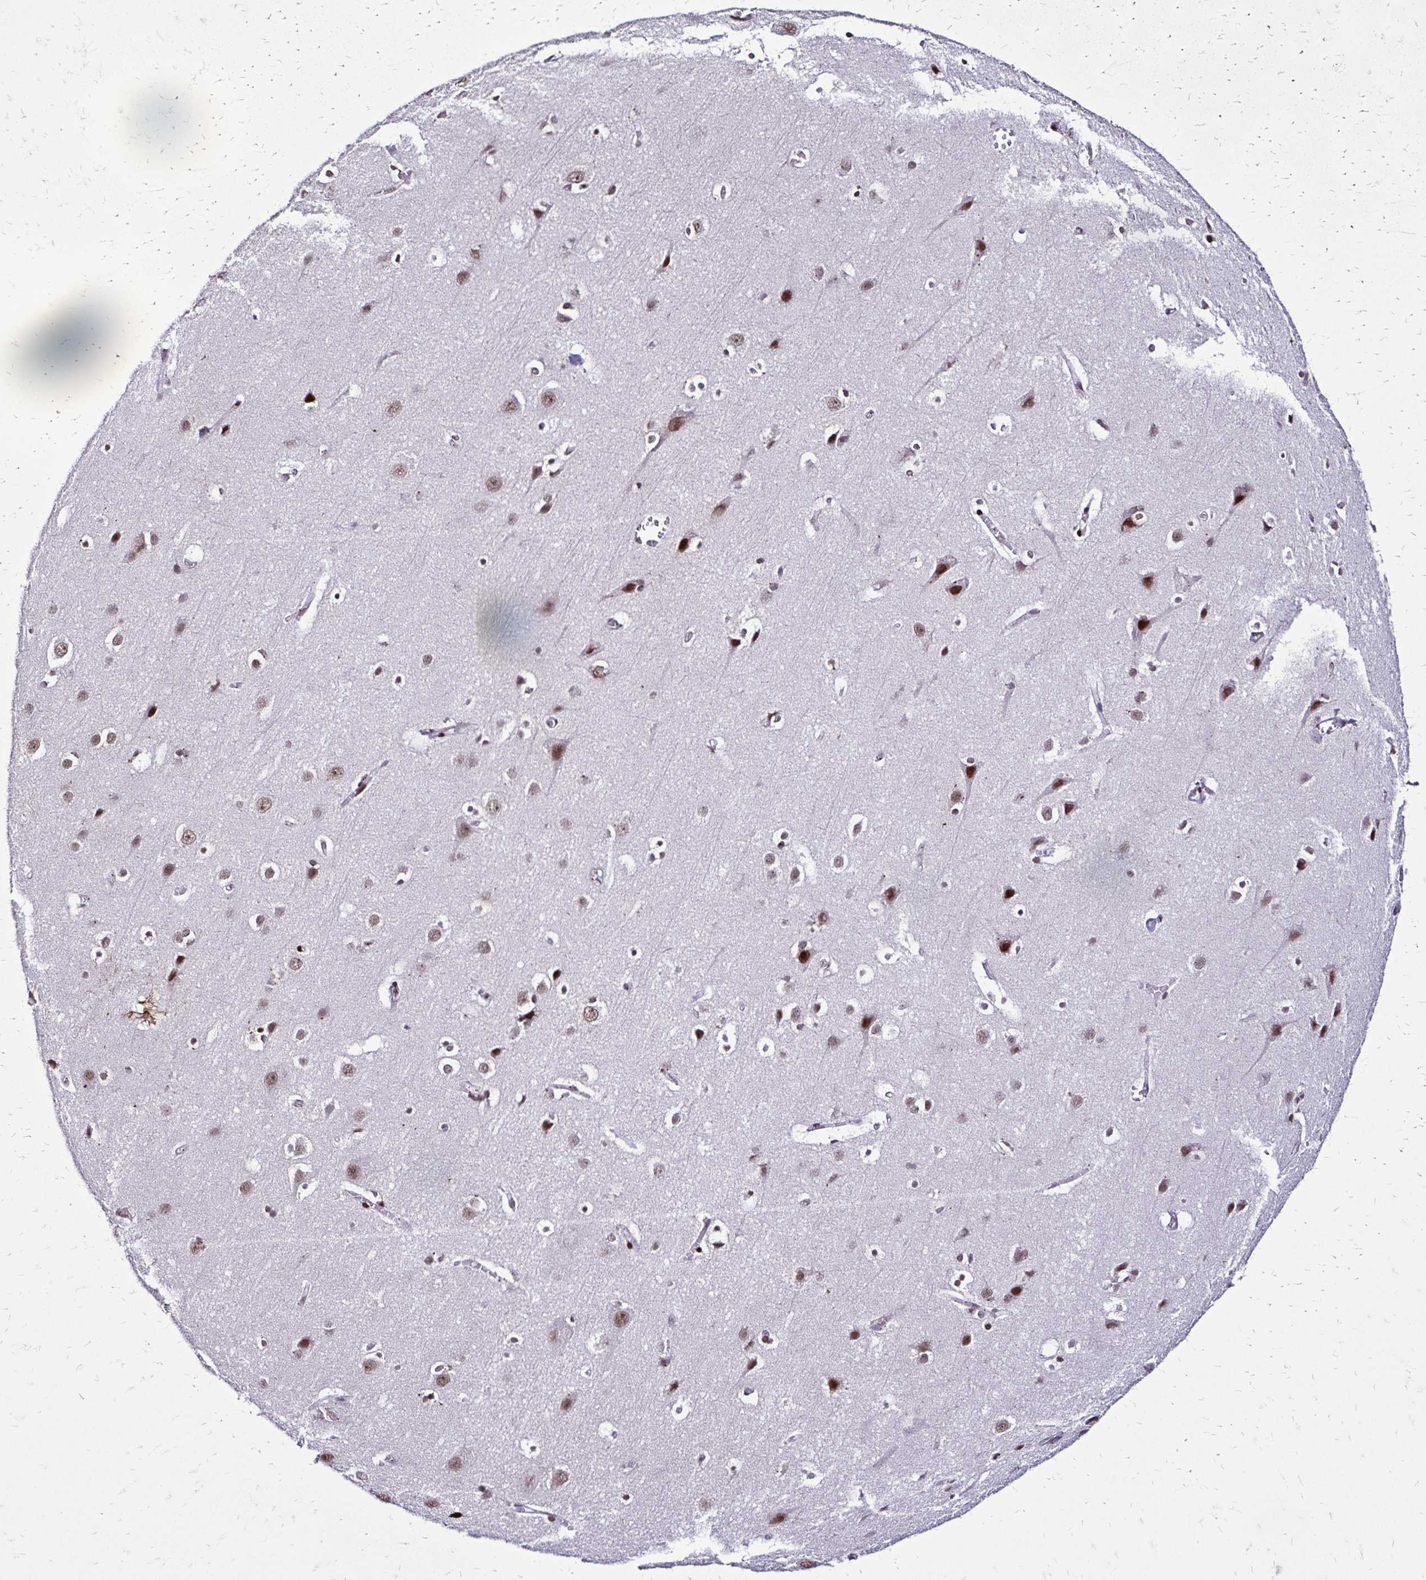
{"staining": {"intensity": "weak", "quantity": "25%-75%", "location": "nuclear"}, "tissue": "cerebral cortex", "cell_type": "Endothelial cells", "image_type": "normal", "snomed": [{"axis": "morphology", "description": "Normal tissue, NOS"}, {"axis": "topography", "description": "Cerebral cortex"}], "caption": "DAB immunohistochemical staining of benign human cerebral cortex shows weak nuclear protein expression in about 25%-75% of endothelial cells.", "gene": "TOB1", "patient": {"sex": "male", "age": 37}}